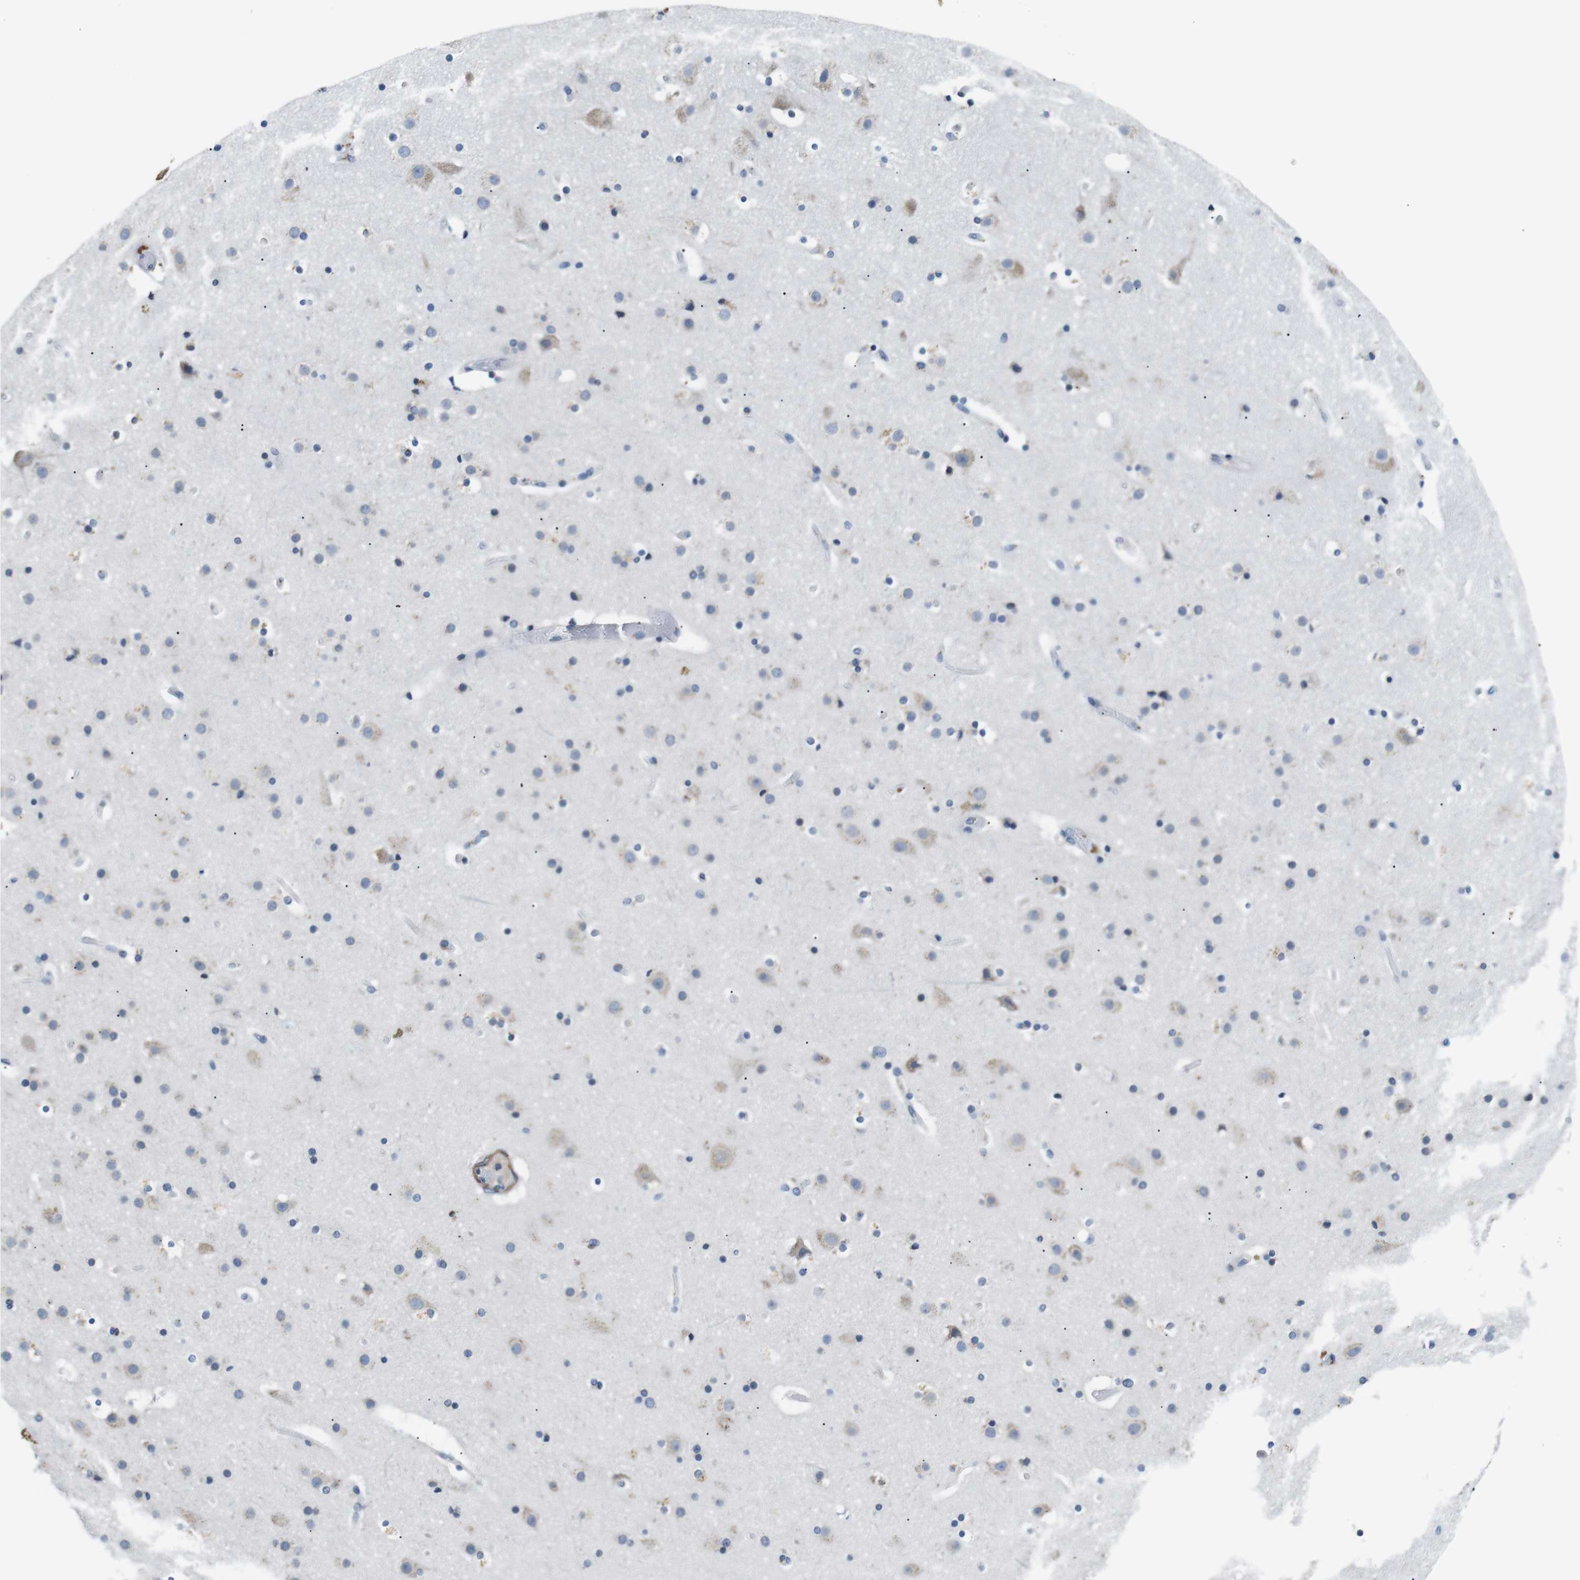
{"staining": {"intensity": "negative", "quantity": "none", "location": "none"}, "tissue": "cerebral cortex", "cell_type": "Endothelial cells", "image_type": "normal", "snomed": [{"axis": "morphology", "description": "Normal tissue, NOS"}, {"axis": "topography", "description": "Cerebral cortex"}], "caption": "High power microscopy image of an immunohistochemistry micrograph of unremarkable cerebral cortex, revealing no significant expression in endothelial cells. (DAB immunohistochemistry (IHC) with hematoxylin counter stain).", "gene": "UNC5CL", "patient": {"sex": "male", "age": 57}}